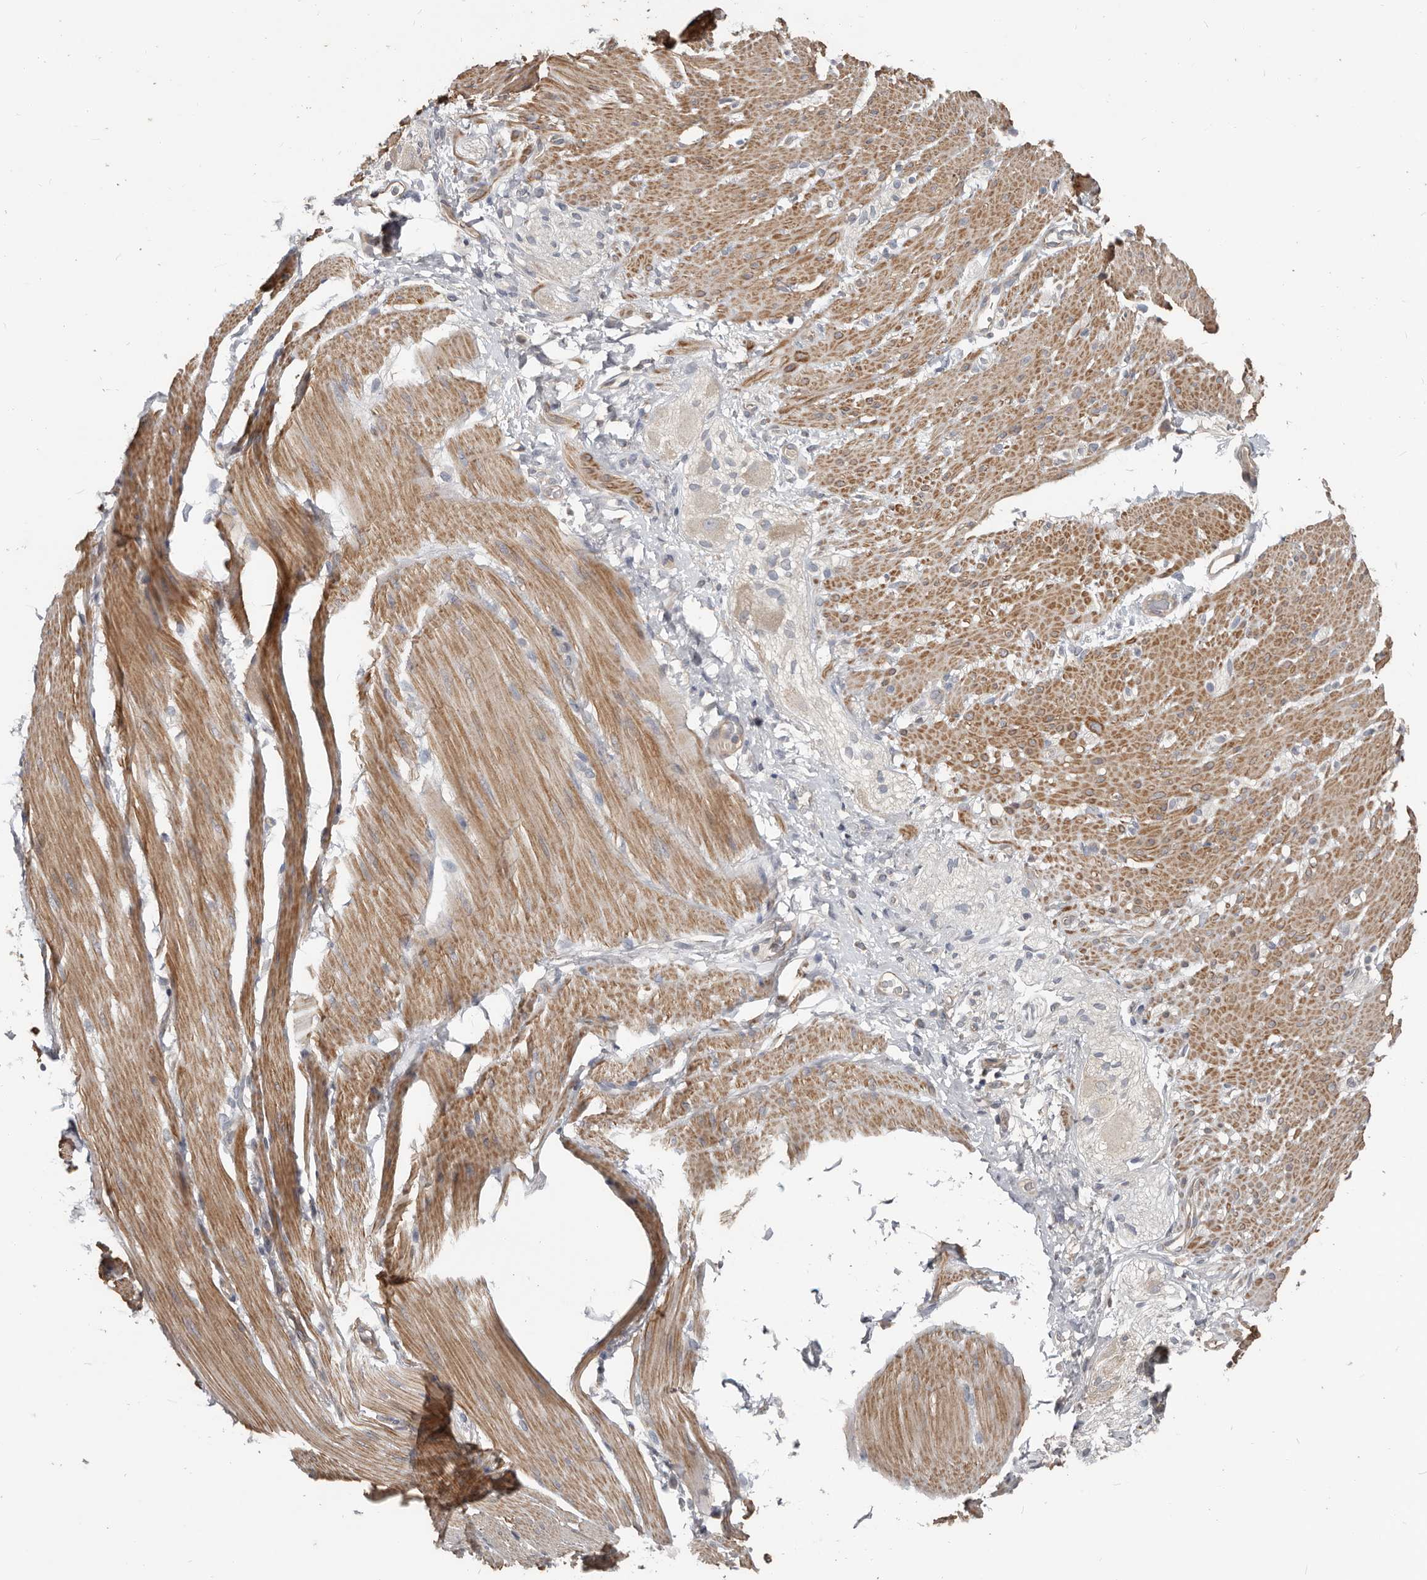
{"staining": {"intensity": "moderate", "quantity": ">75%", "location": "cytoplasmic/membranous"}, "tissue": "smooth muscle", "cell_type": "Smooth muscle cells", "image_type": "normal", "snomed": [{"axis": "morphology", "description": "Normal tissue, NOS"}, {"axis": "topography", "description": "Smooth muscle"}, {"axis": "topography", "description": "Small intestine"}], "caption": "Brown immunohistochemical staining in benign smooth muscle demonstrates moderate cytoplasmic/membranous positivity in approximately >75% of smooth muscle cells.", "gene": "AKNAD1", "patient": {"sex": "female", "age": 84}}